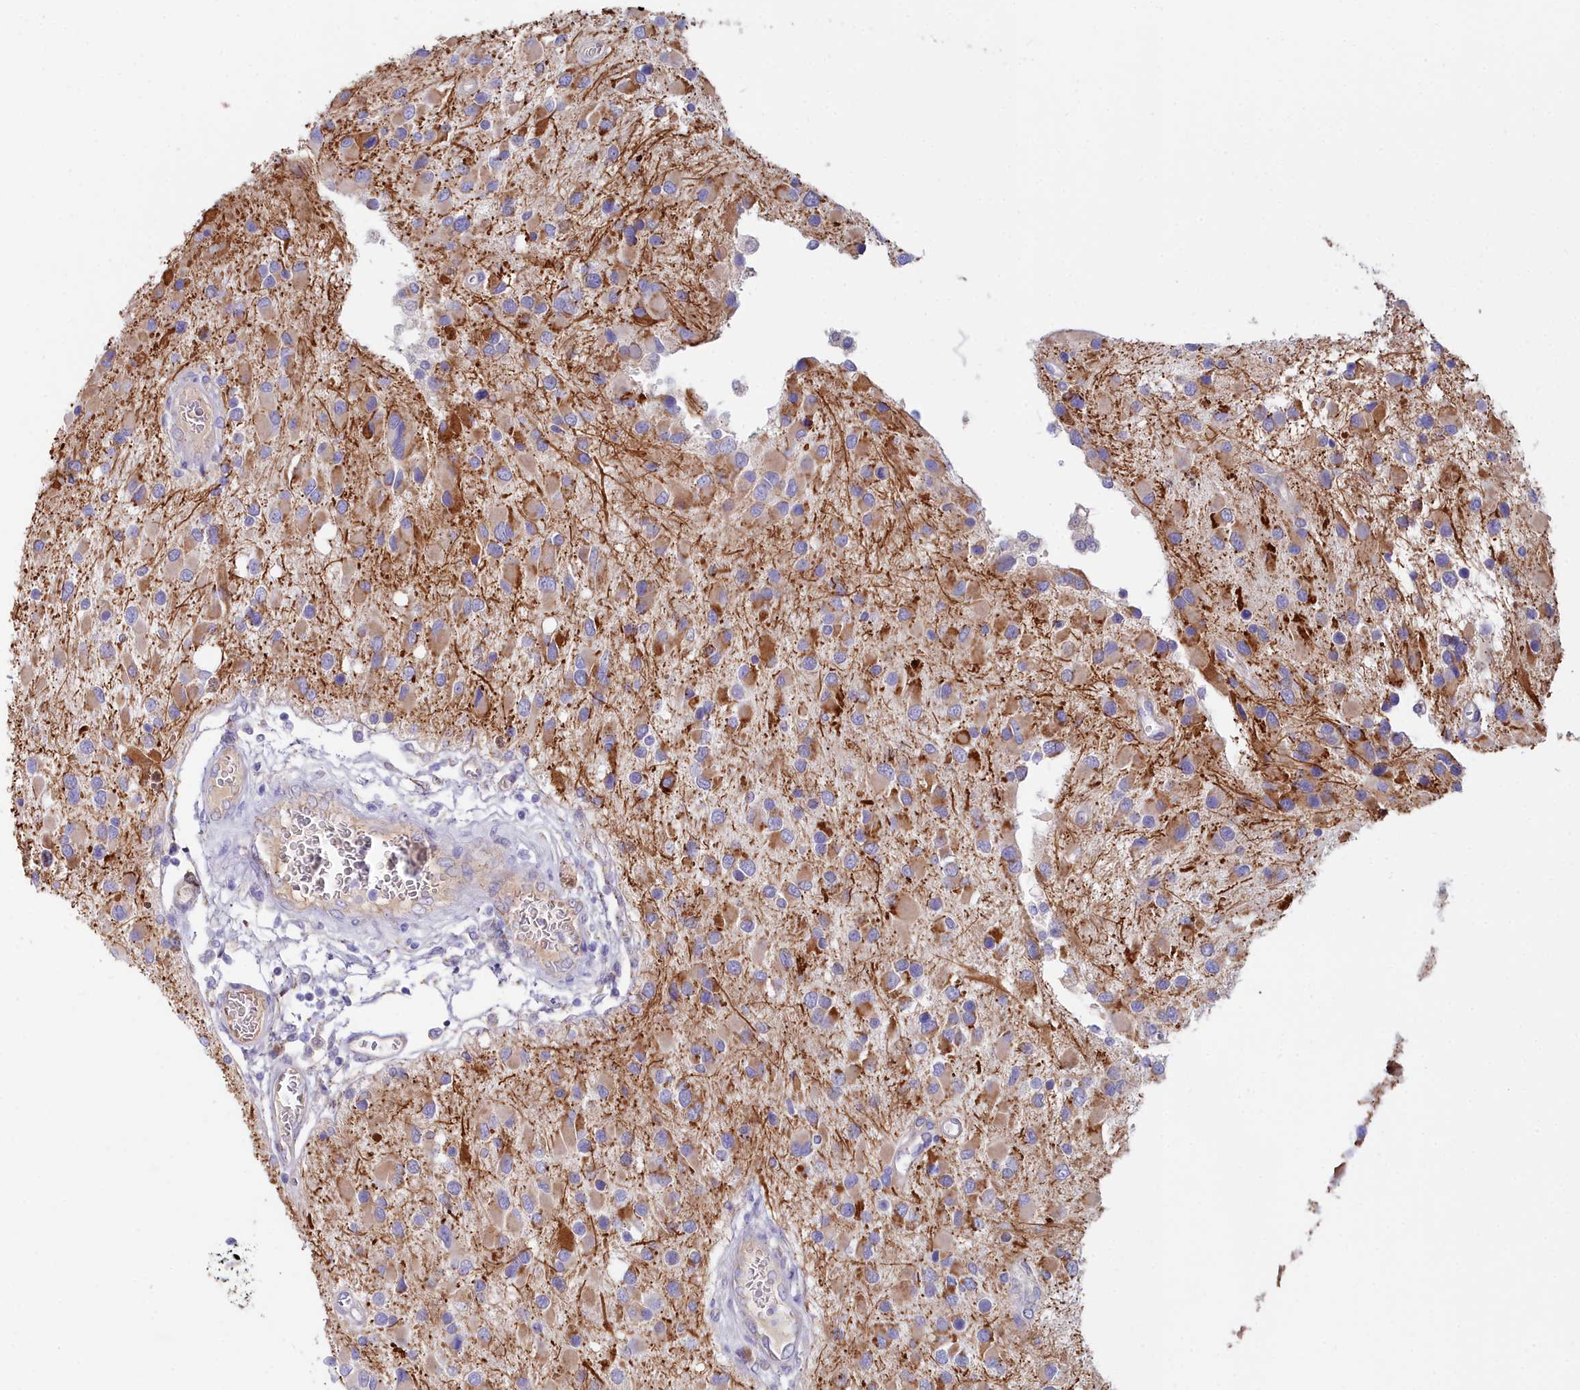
{"staining": {"intensity": "moderate", "quantity": "25%-75%", "location": "cytoplasmic/membranous"}, "tissue": "glioma", "cell_type": "Tumor cells", "image_type": "cancer", "snomed": [{"axis": "morphology", "description": "Glioma, malignant, High grade"}, {"axis": "topography", "description": "Brain"}], "caption": "A brown stain shows moderate cytoplasmic/membranous positivity of a protein in malignant high-grade glioma tumor cells. The staining was performed using DAB, with brown indicating positive protein expression. Nuclei are stained blue with hematoxylin.", "gene": "SLC49A3", "patient": {"sex": "male", "age": 53}}